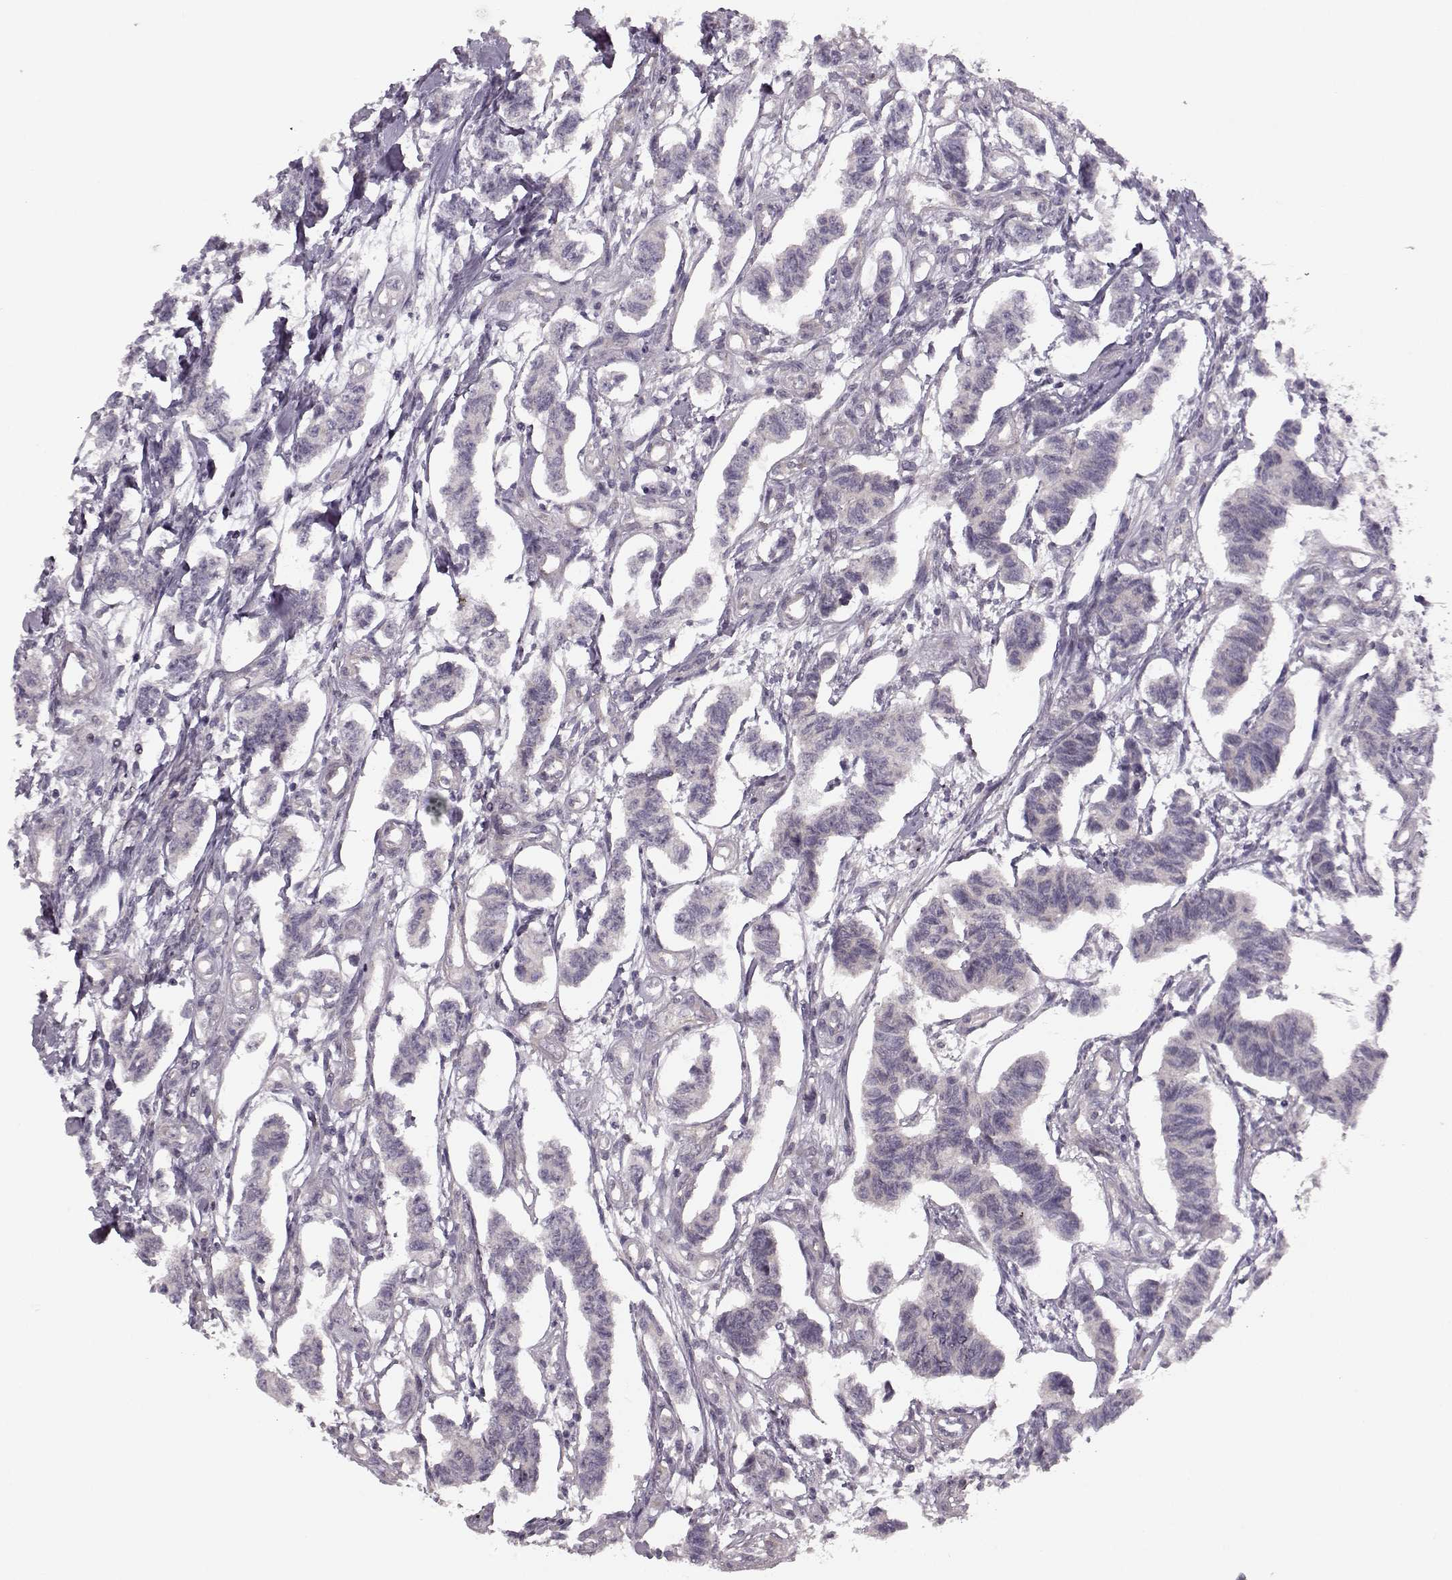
{"staining": {"intensity": "negative", "quantity": "none", "location": "none"}, "tissue": "carcinoid", "cell_type": "Tumor cells", "image_type": "cancer", "snomed": [{"axis": "morphology", "description": "Carcinoid, malignant, NOS"}, {"axis": "topography", "description": "Kidney"}], "caption": "DAB (3,3'-diaminobenzidine) immunohistochemical staining of malignant carcinoid demonstrates no significant expression in tumor cells.", "gene": "SLAIN2", "patient": {"sex": "female", "age": 41}}